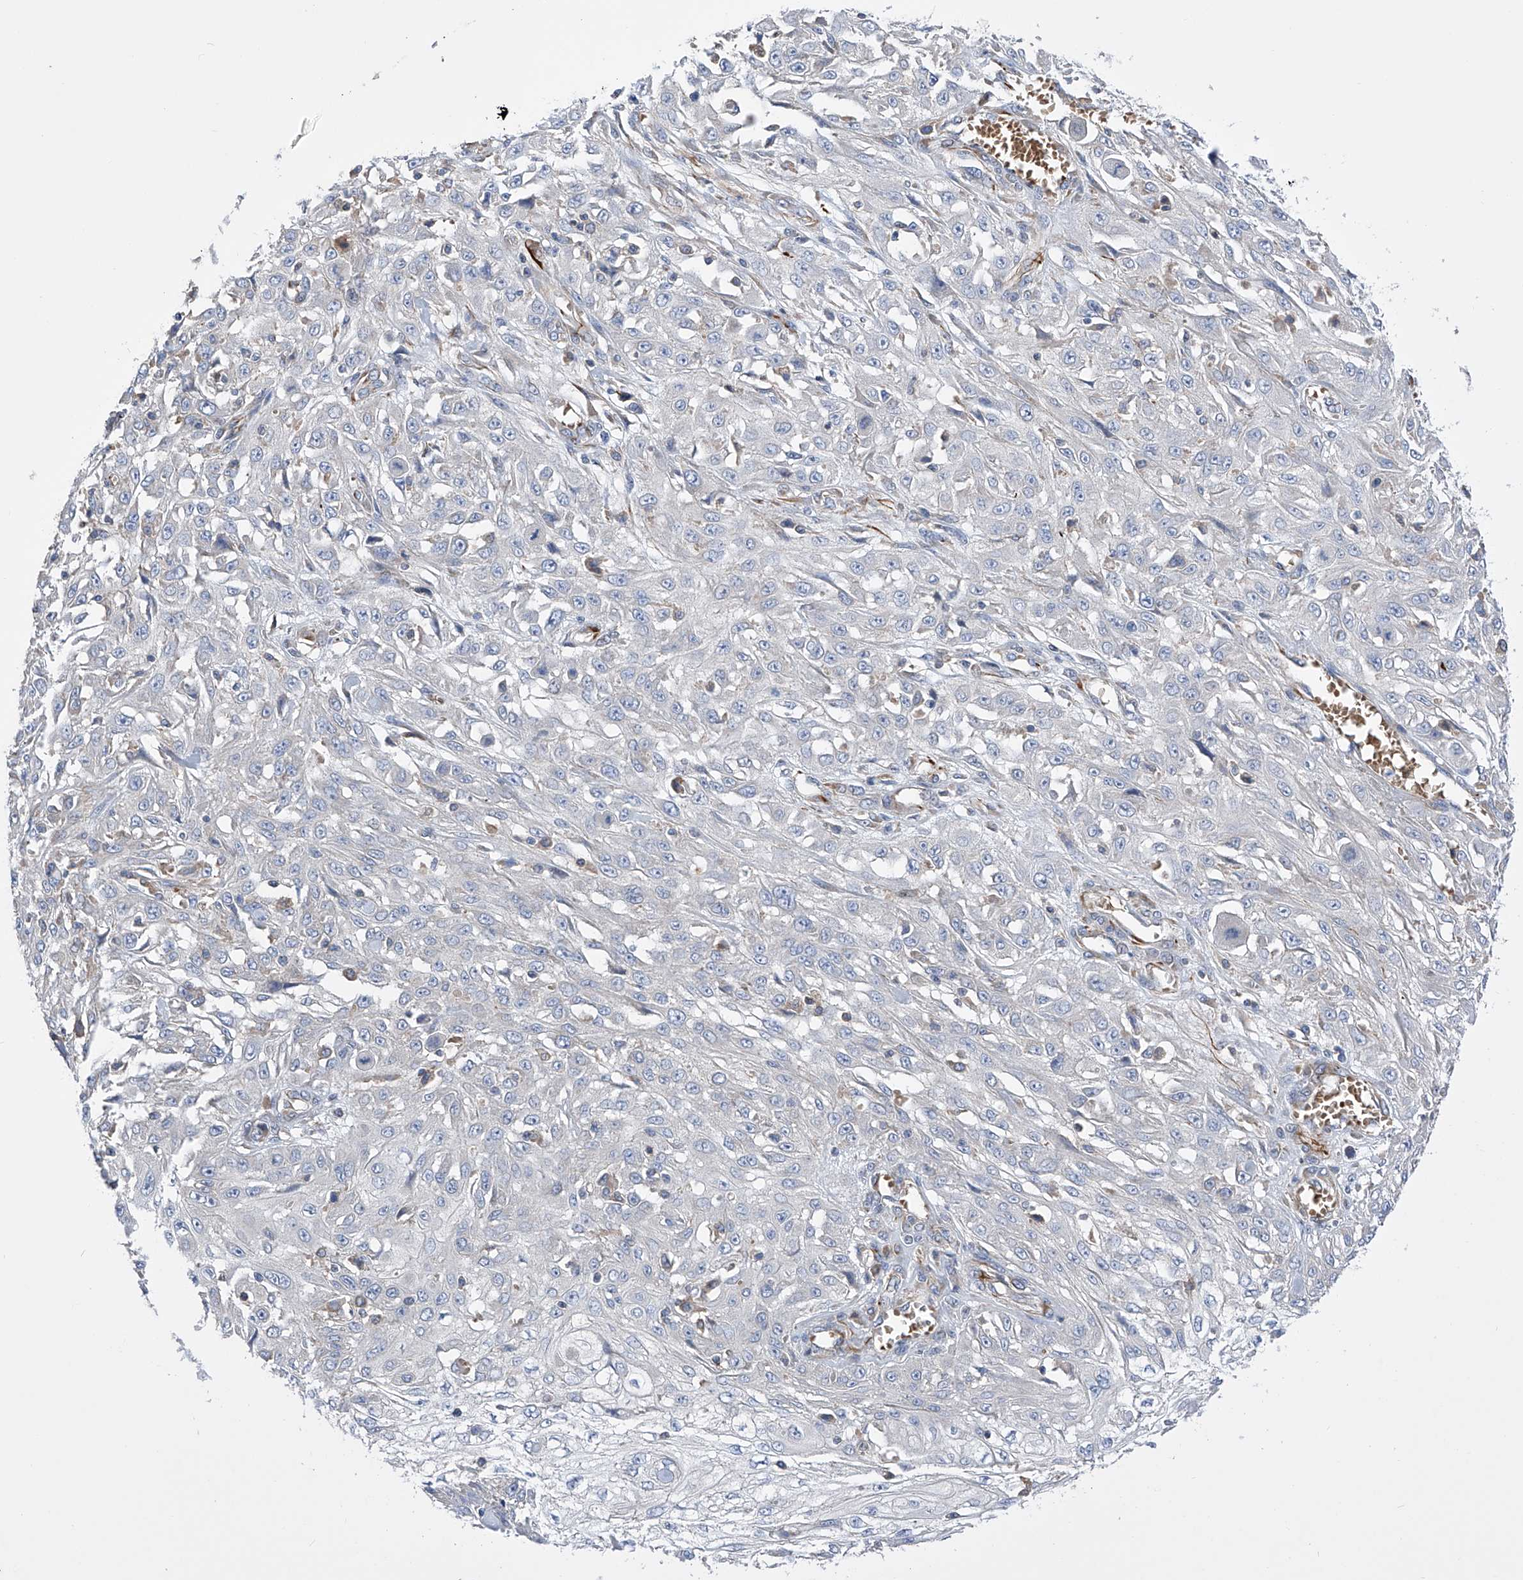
{"staining": {"intensity": "negative", "quantity": "none", "location": "none"}, "tissue": "skin cancer", "cell_type": "Tumor cells", "image_type": "cancer", "snomed": [{"axis": "morphology", "description": "Squamous cell carcinoma, NOS"}, {"axis": "morphology", "description": "Squamous cell carcinoma, metastatic, NOS"}, {"axis": "topography", "description": "Skin"}, {"axis": "topography", "description": "Lymph node"}], "caption": "Immunohistochemical staining of human skin cancer (metastatic squamous cell carcinoma) shows no significant staining in tumor cells. (Brightfield microscopy of DAB (3,3'-diaminobenzidine) immunohistochemistry (IHC) at high magnification).", "gene": "NFATC4", "patient": {"sex": "male", "age": 75}}